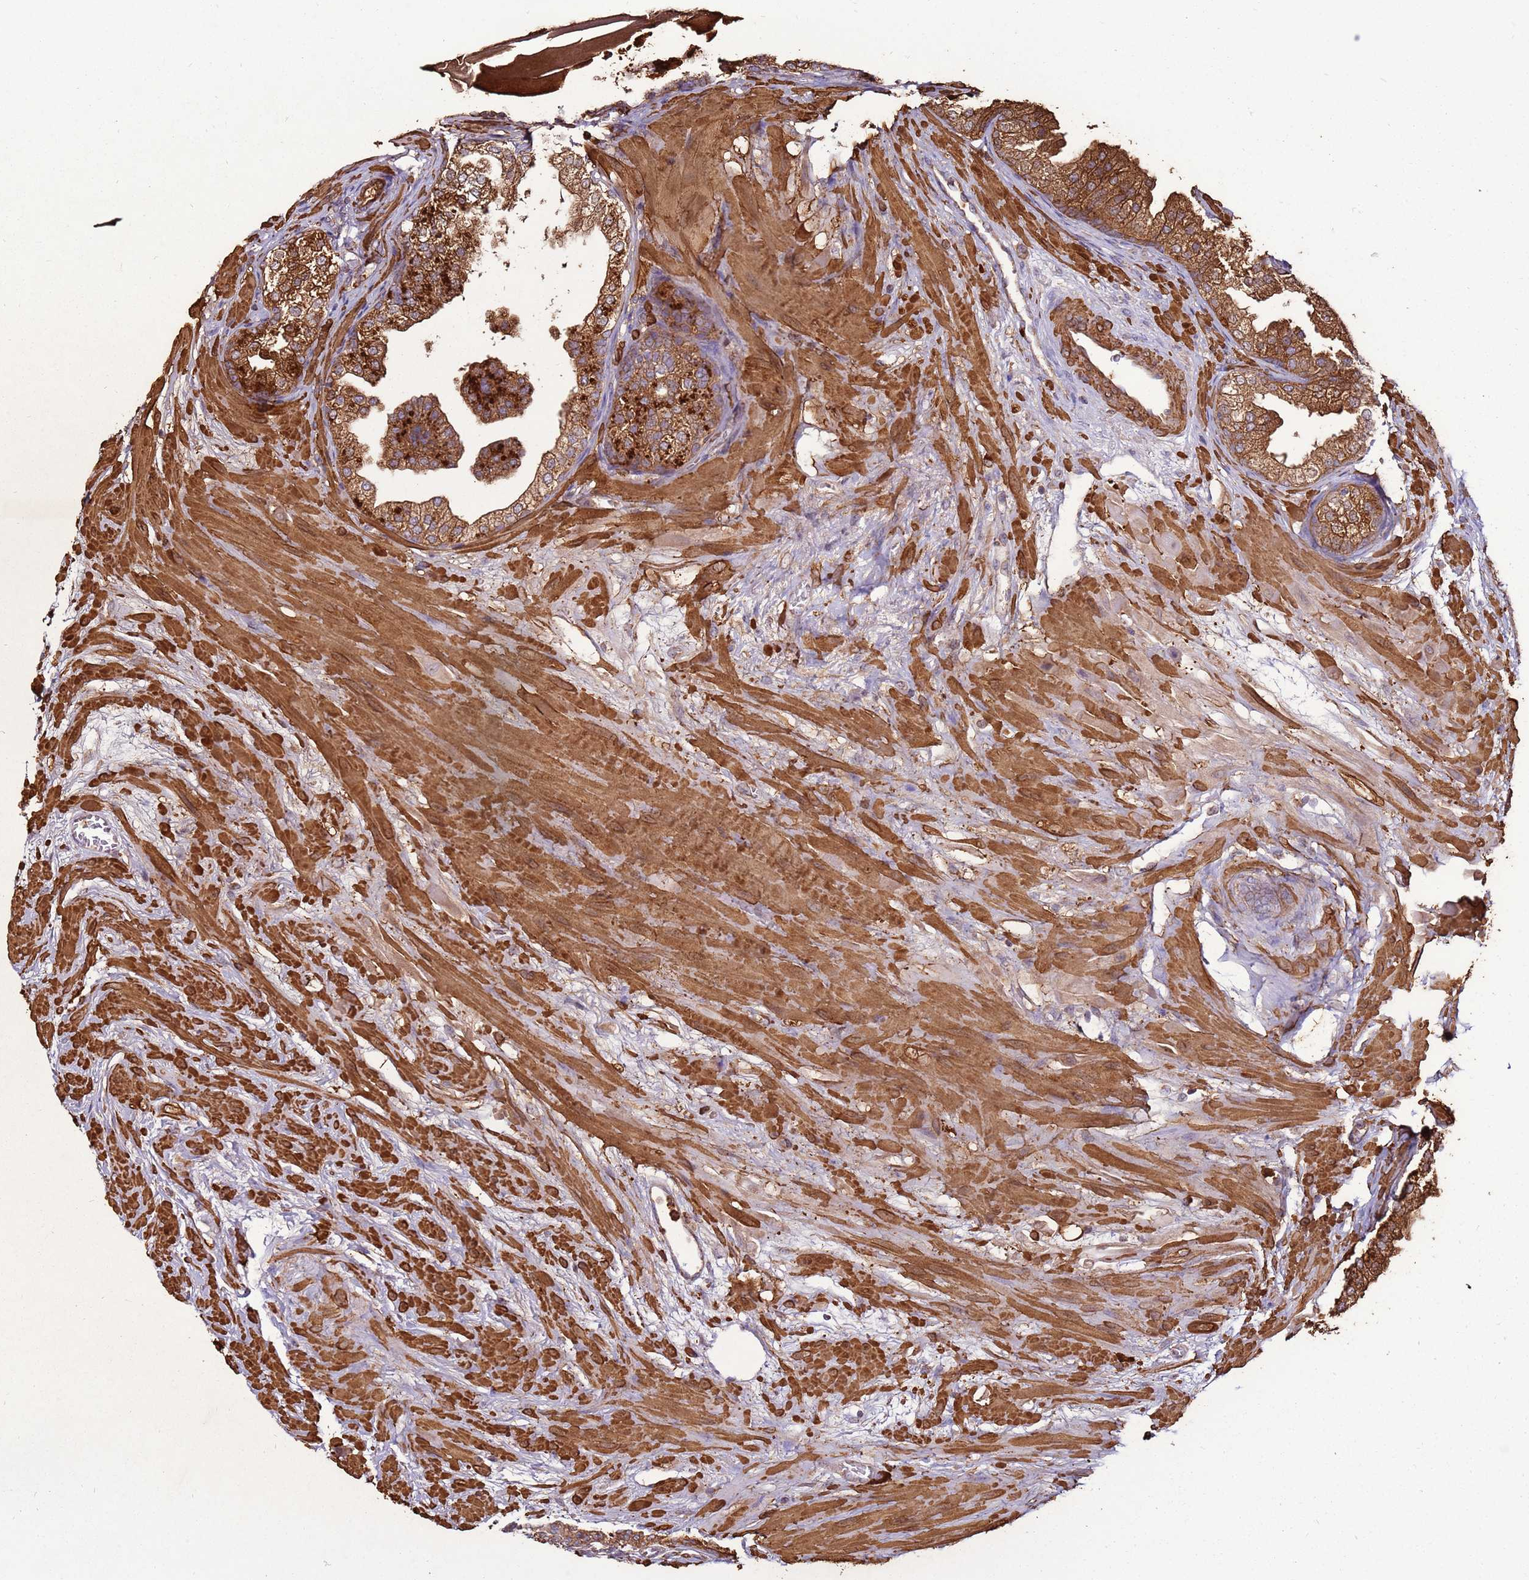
{"staining": {"intensity": "strong", "quantity": ">75%", "location": "cytoplasmic/membranous"}, "tissue": "prostate", "cell_type": "Glandular cells", "image_type": "normal", "snomed": [{"axis": "morphology", "description": "Normal tissue, NOS"}, {"axis": "topography", "description": "Prostate"}], "caption": "This micrograph shows immunohistochemistry (IHC) staining of benign human prostate, with high strong cytoplasmic/membranous staining in about >75% of glandular cells.", "gene": "DDX59", "patient": {"sex": "male", "age": 48}}